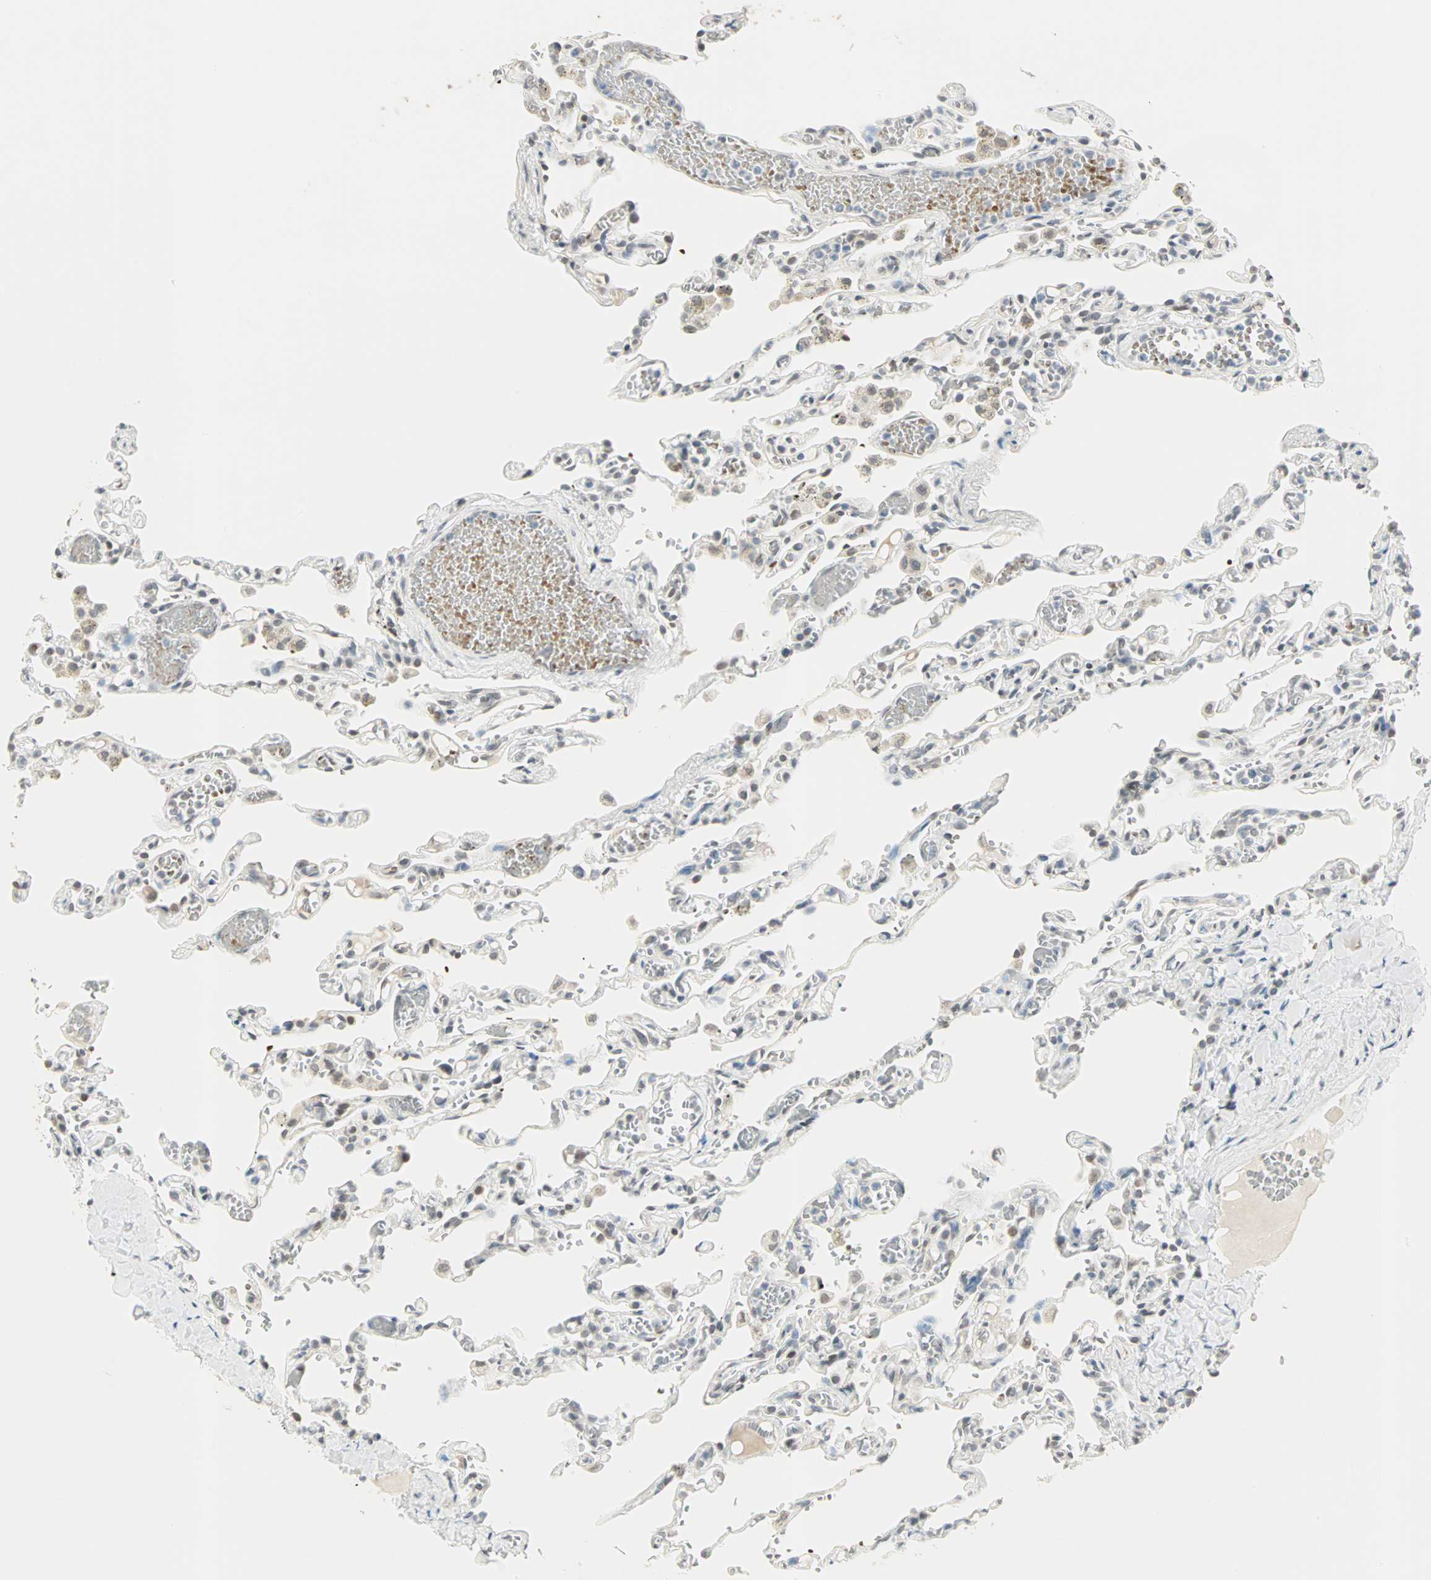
{"staining": {"intensity": "weak", "quantity": "<25%", "location": "nuclear"}, "tissue": "lung", "cell_type": "Alveolar cells", "image_type": "normal", "snomed": [{"axis": "morphology", "description": "Normal tissue, NOS"}, {"axis": "topography", "description": "Lung"}], "caption": "Immunohistochemistry micrograph of normal human lung stained for a protein (brown), which displays no expression in alveolar cells. (Brightfield microscopy of DAB immunohistochemistry at high magnification).", "gene": "BCAN", "patient": {"sex": "male", "age": 21}}